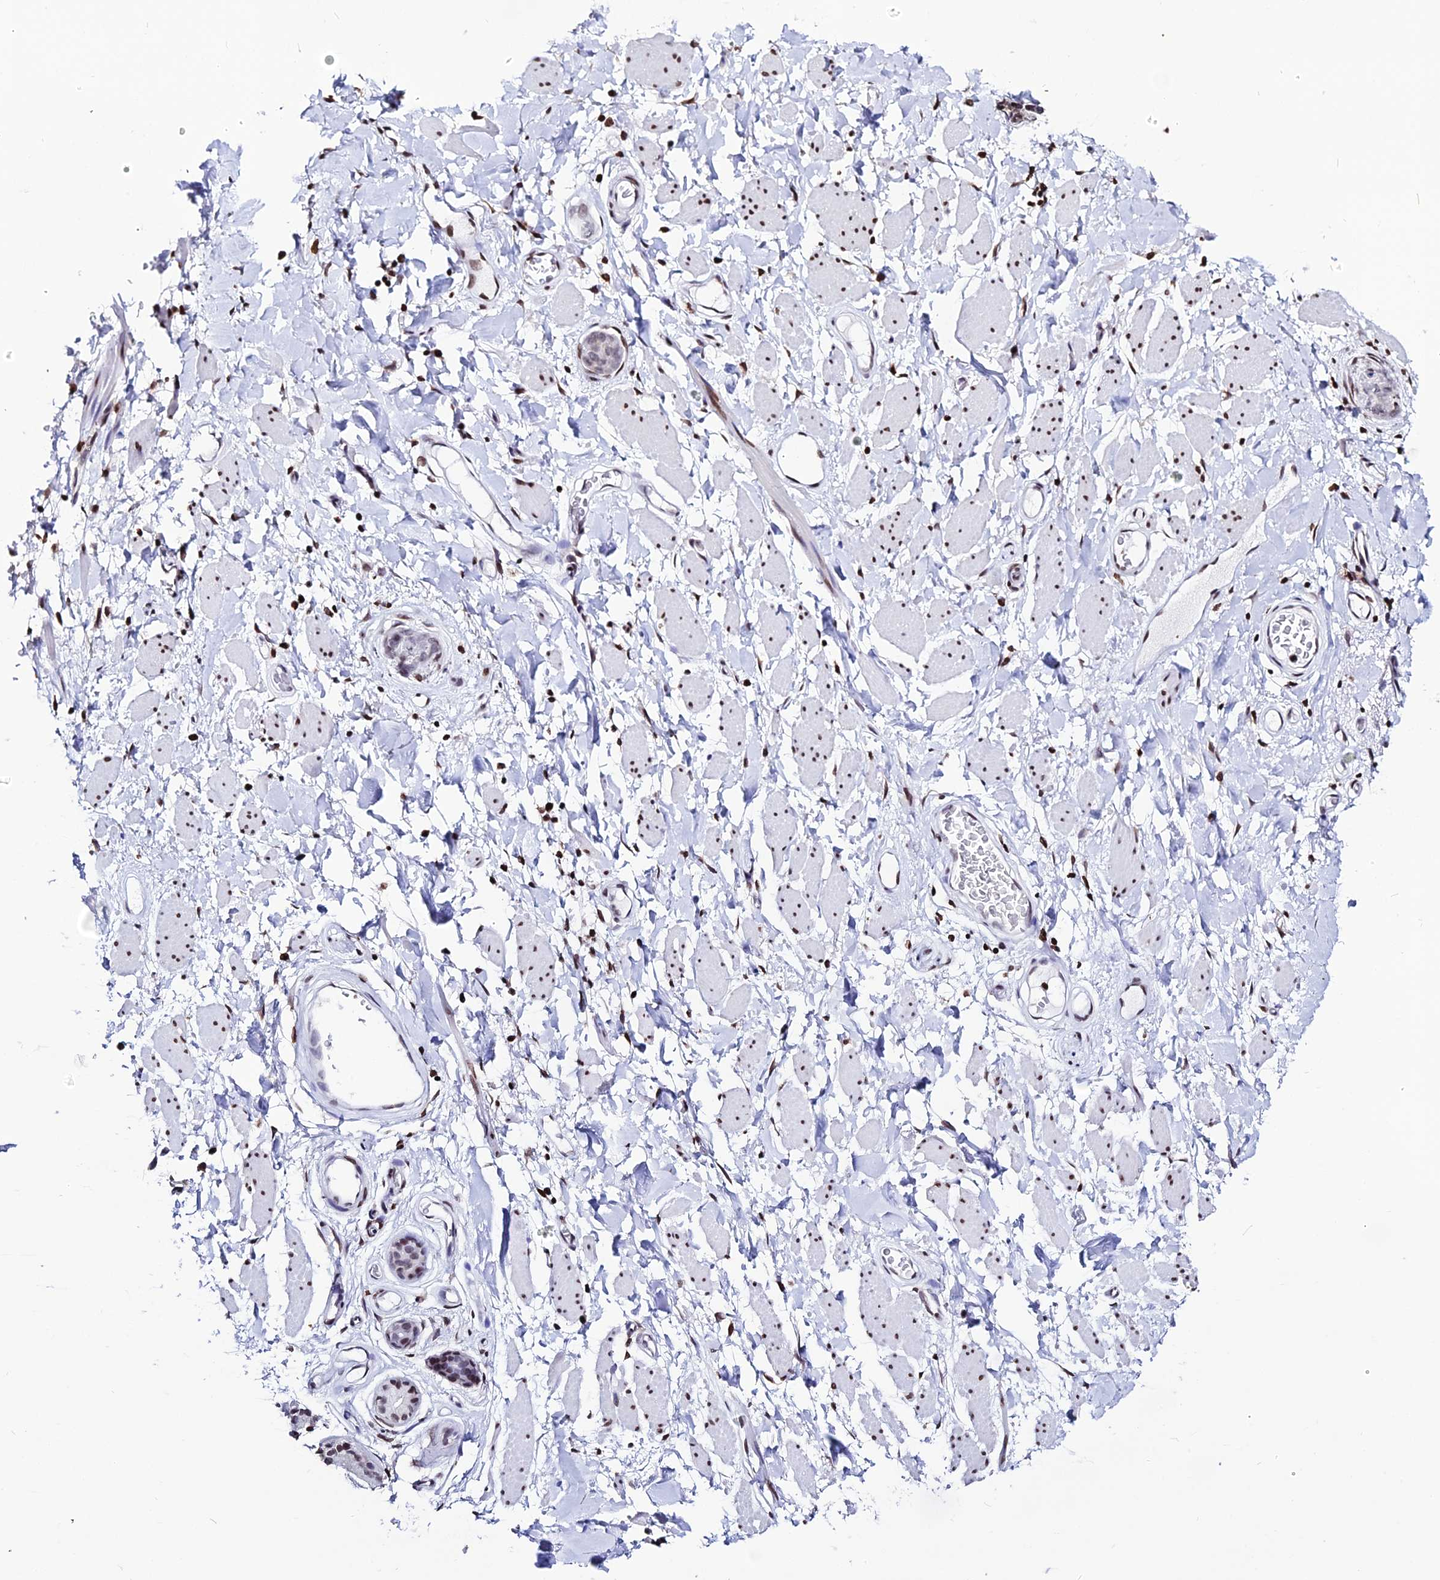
{"staining": {"intensity": "weak", "quantity": "25%-75%", "location": "nuclear"}, "tissue": "skin cancer", "cell_type": "Tumor cells", "image_type": "cancer", "snomed": [{"axis": "morphology", "description": "Squamous cell carcinoma, NOS"}, {"axis": "topography", "description": "Skin"}, {"axis": "topography", "description": "Vulva"}], "caption": "Immunohistochemical staining of human squamous cell carcinoma (skin) exhibits weak nuclear protein positivity in approximately 25%-75% of tumor cells.", "gene": "MACROH2A2", "patient": {"sex": "female", "age": 85}}